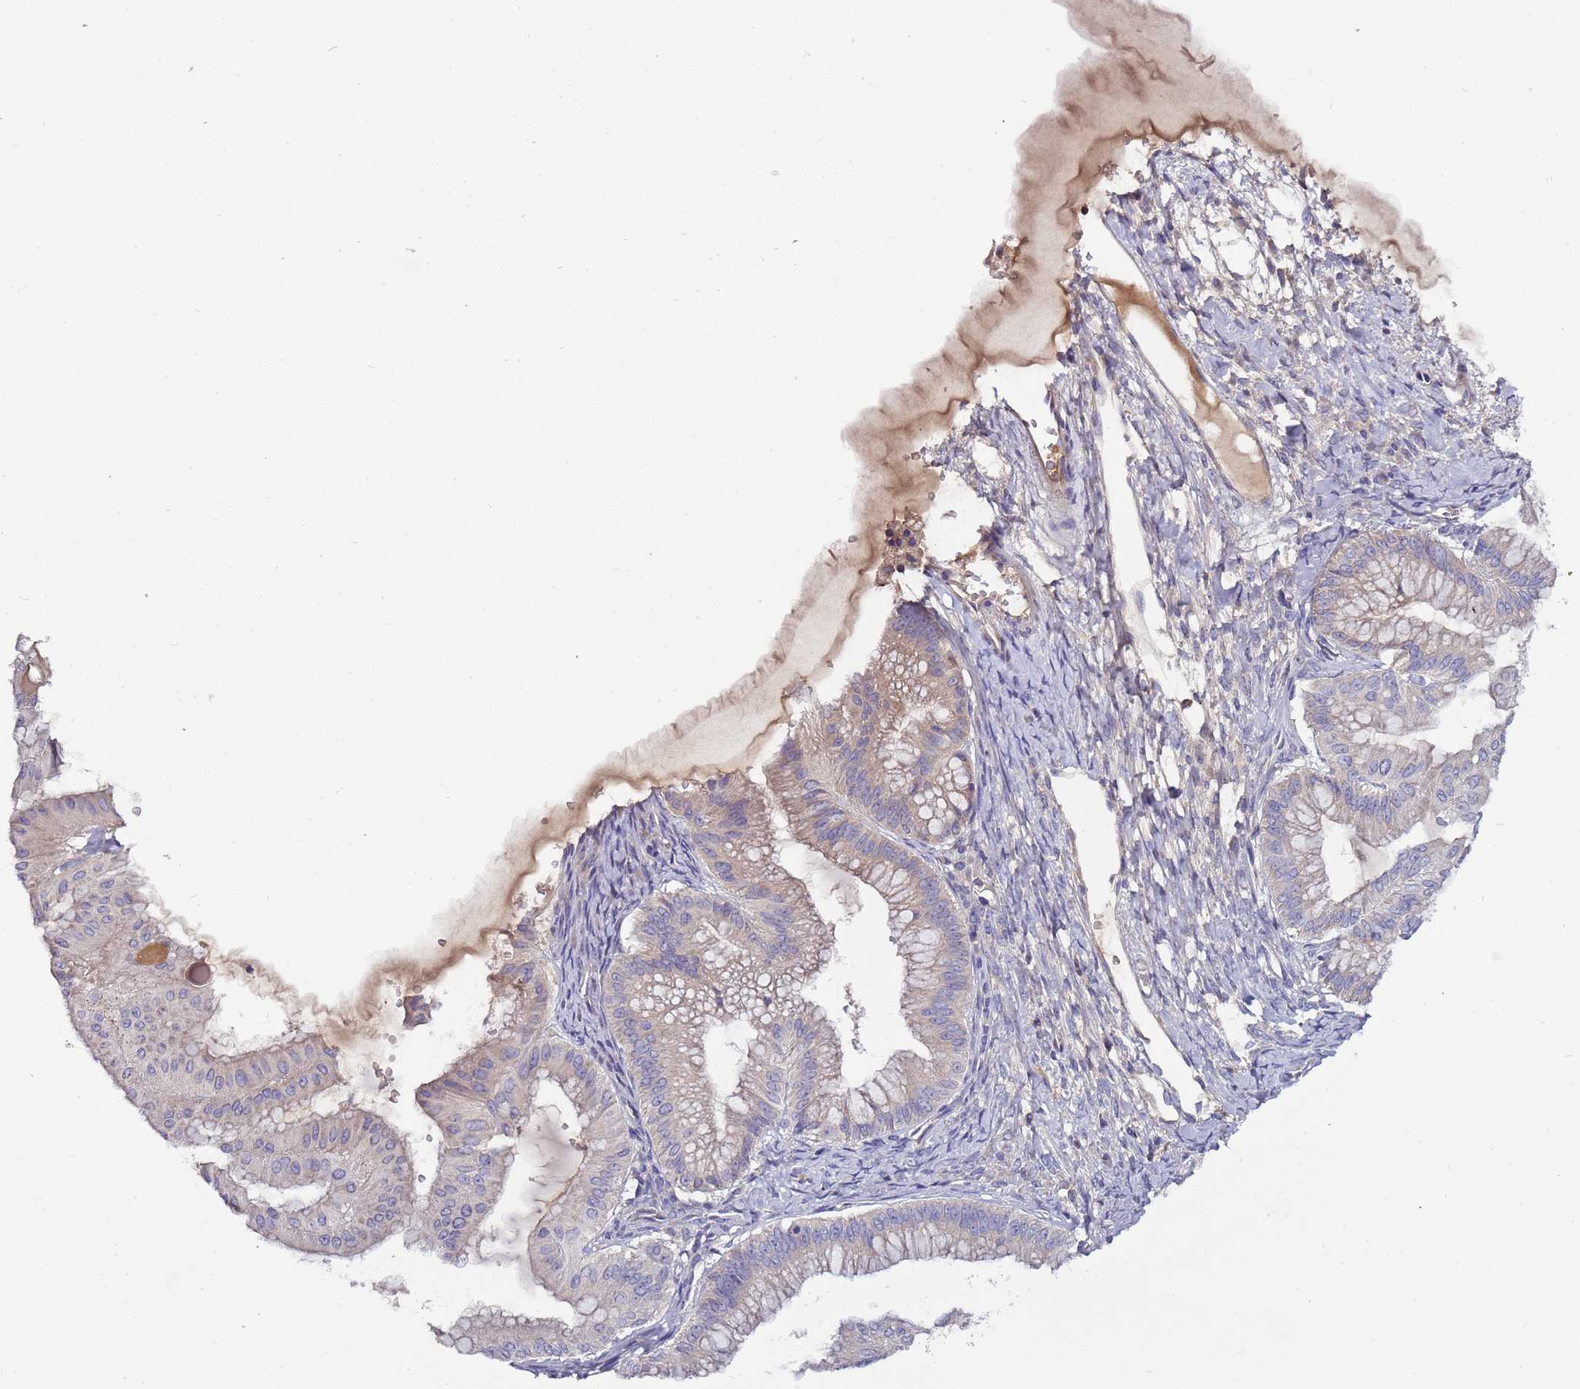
{"staining": {"intensity": "negative", "quantity": "none", "location": "none"}, "tissue": "ovarian cancer", "cell_type": "Tumor cells", "image_type": "cancer", "snomed": [{"axis": "morphology", "description": "Cystadenocarcinoma, mucinous, NOS"}, {"axis": "topography", "description": "Ovary"}], "caption": "Ovarian cancer (mucinous cystadenocarcinoma) was stained to show a protein in brown. There is no significant expression in tumor cells. Nuclei are stained in blue.", "gene": "IGIP", "patient": {"sex": "female", "age": 61}}